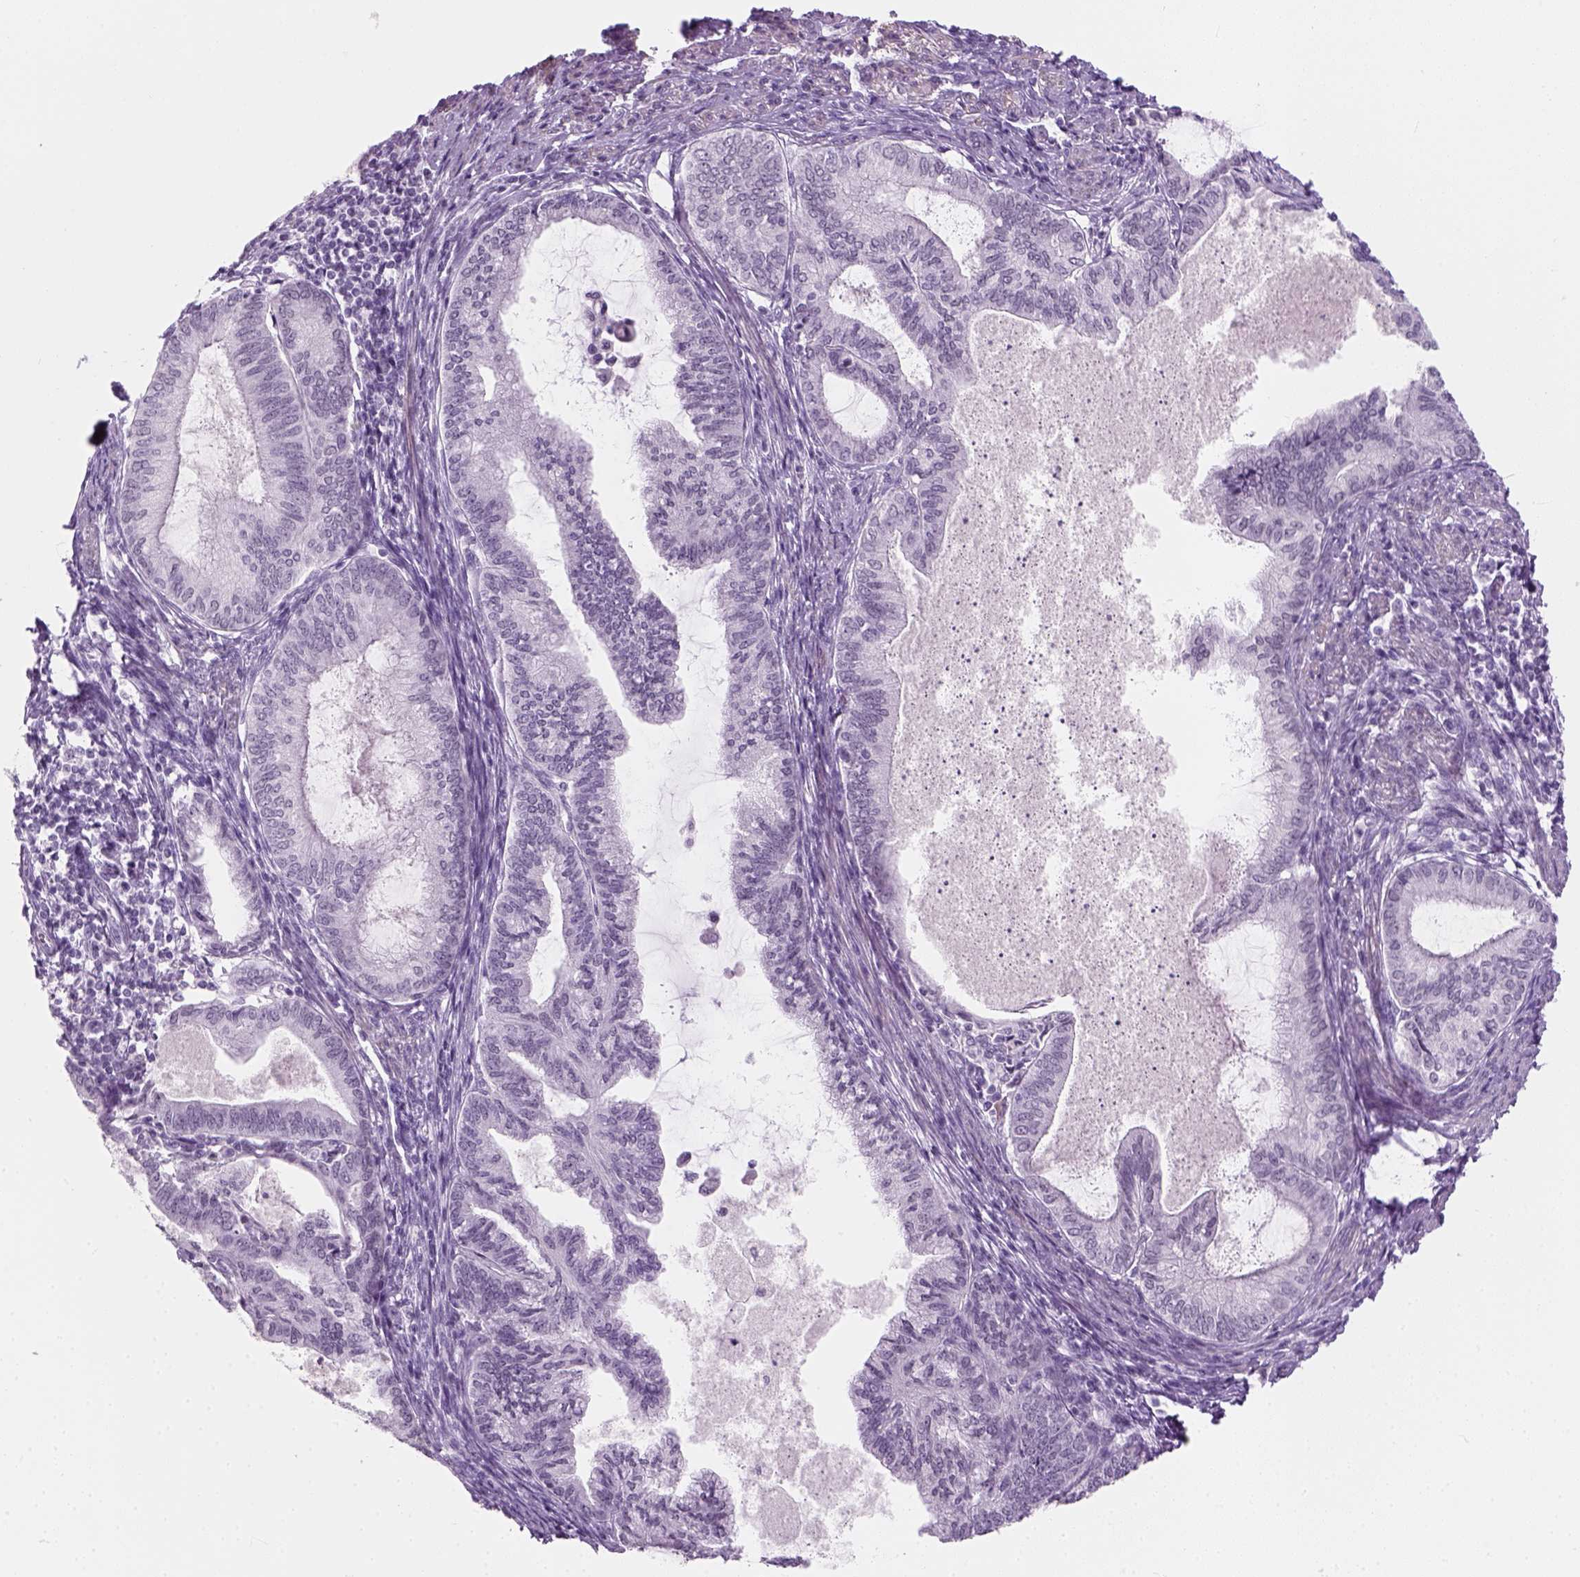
{"staining": {"intensity": "negative", "quantity": "none", "location": "none"}, "tissue": "endometrial cancer", "cell_type": "Tumor cells", "image_type": "cancer", "snomed": [{"axis": "morphology", "description": "Adenocarcinoma, NOS"}, {"axis": "topography", "description": "Endometrium"}], "caption": "DAB immunohistochemical staining of endometrial adenocarcinoma demonstrates no significant staining in tumor cells.", "gene": "ZNF865", "patient": {"sex": "female", "age": 86}}